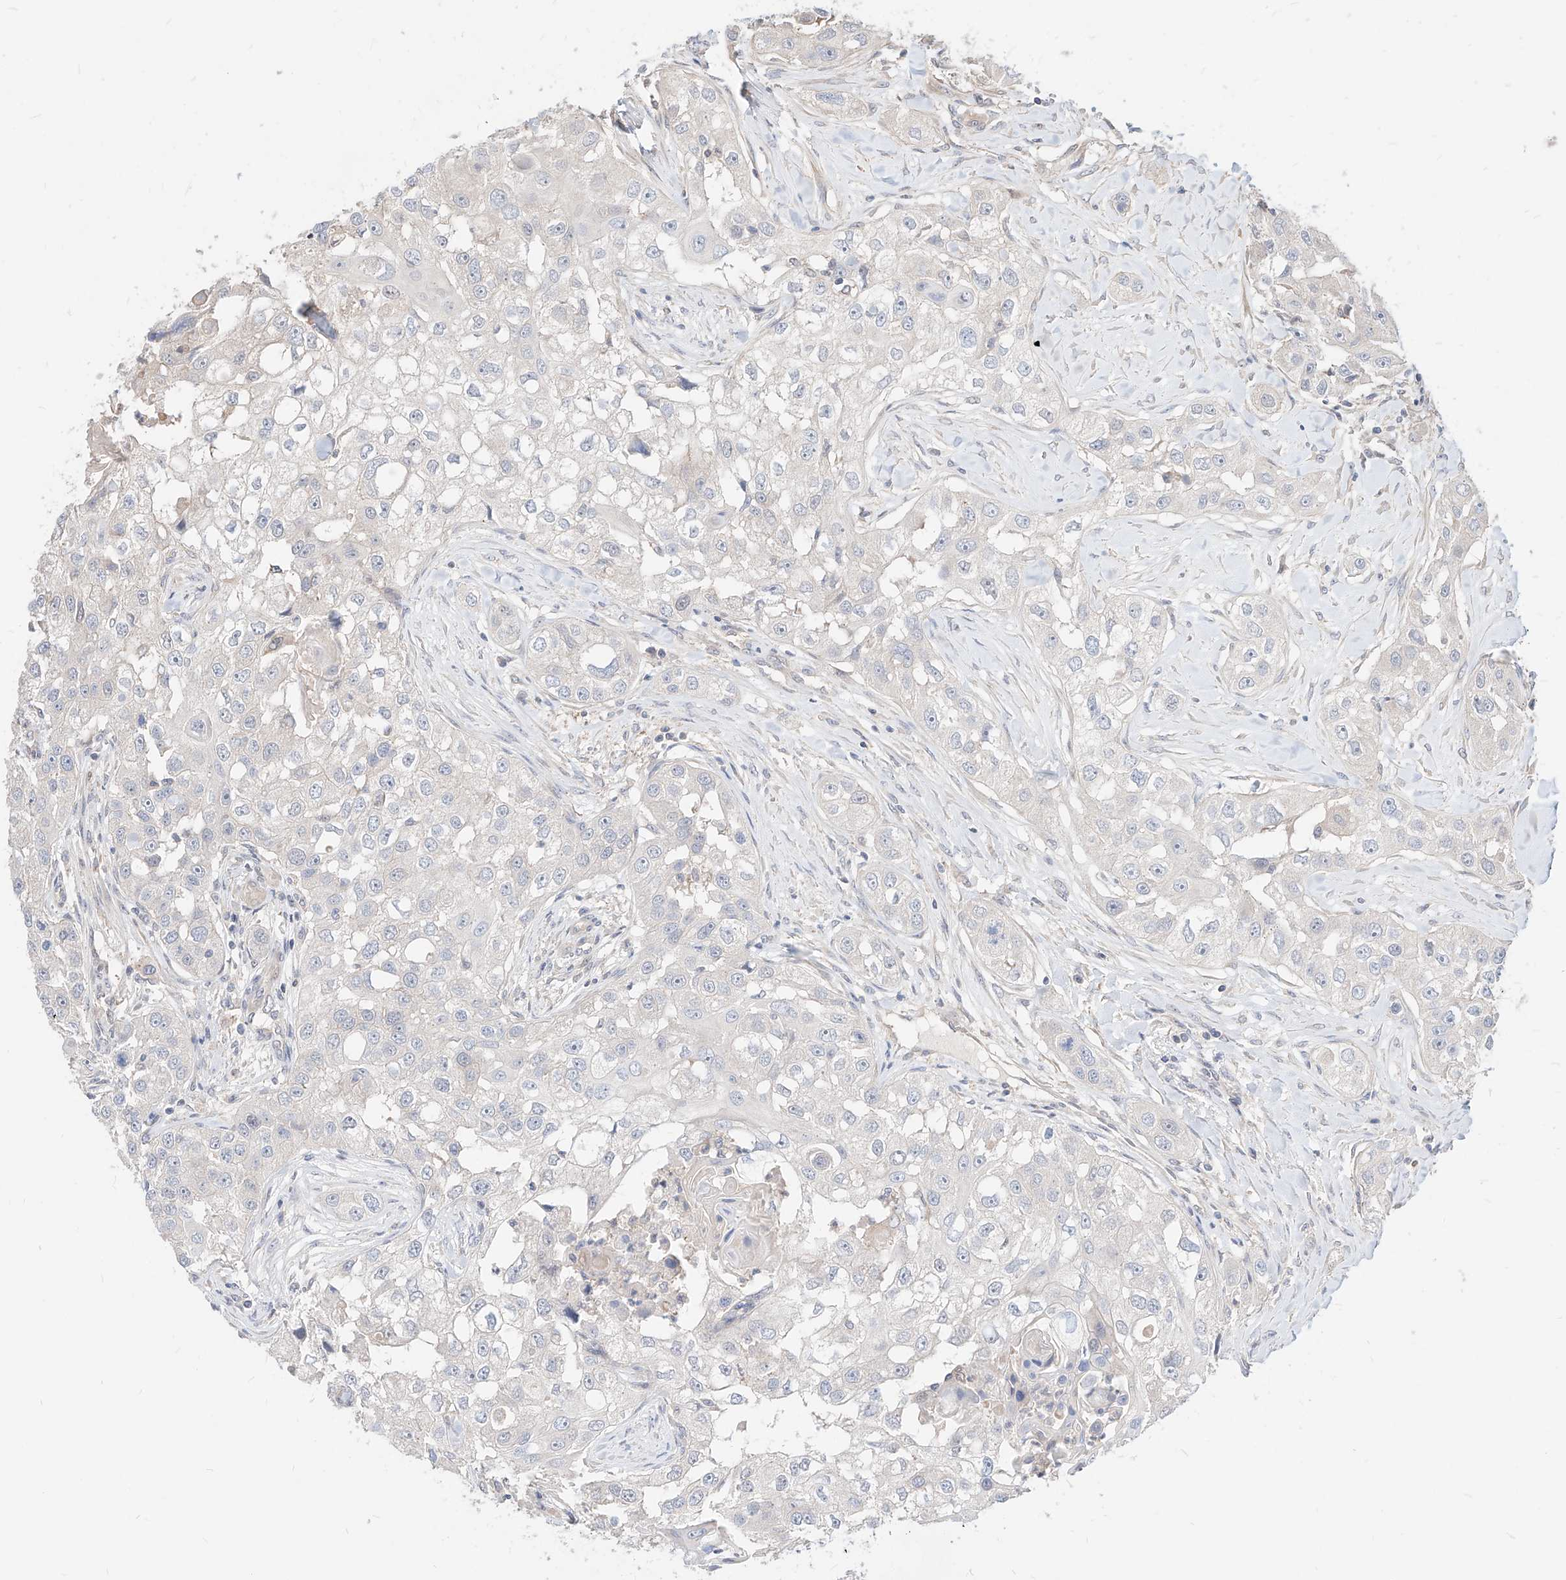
{"staining": {"intensity": "negative", "quantity": "none", "location": "none"}, "tissue": "head and neck cancer", "cell_type": "Tumor cells", "image_type": "cancer", "snomed": [{"axis": "morphology", "description": "Normal tissue, NOS"}, {"axis": "morphology", "description": "Squamous cell carcinoma, NOS"}, {"axis": "topography", "description": "Skeletal muscle"}, {"axis": "topography", "description": "Head-Neck"}], "caption": "The immunohistochemistry image has no significant staining in tumor cells of head and neck squamous cell carcinoma tissue. Brightfield microscopy of immunohistochemistry stained with DAB (brown) and hematoxylin (blue), captured at high magnification.", "gene": "TSNAX", "patient": {"sex": "male", "age": 51}}